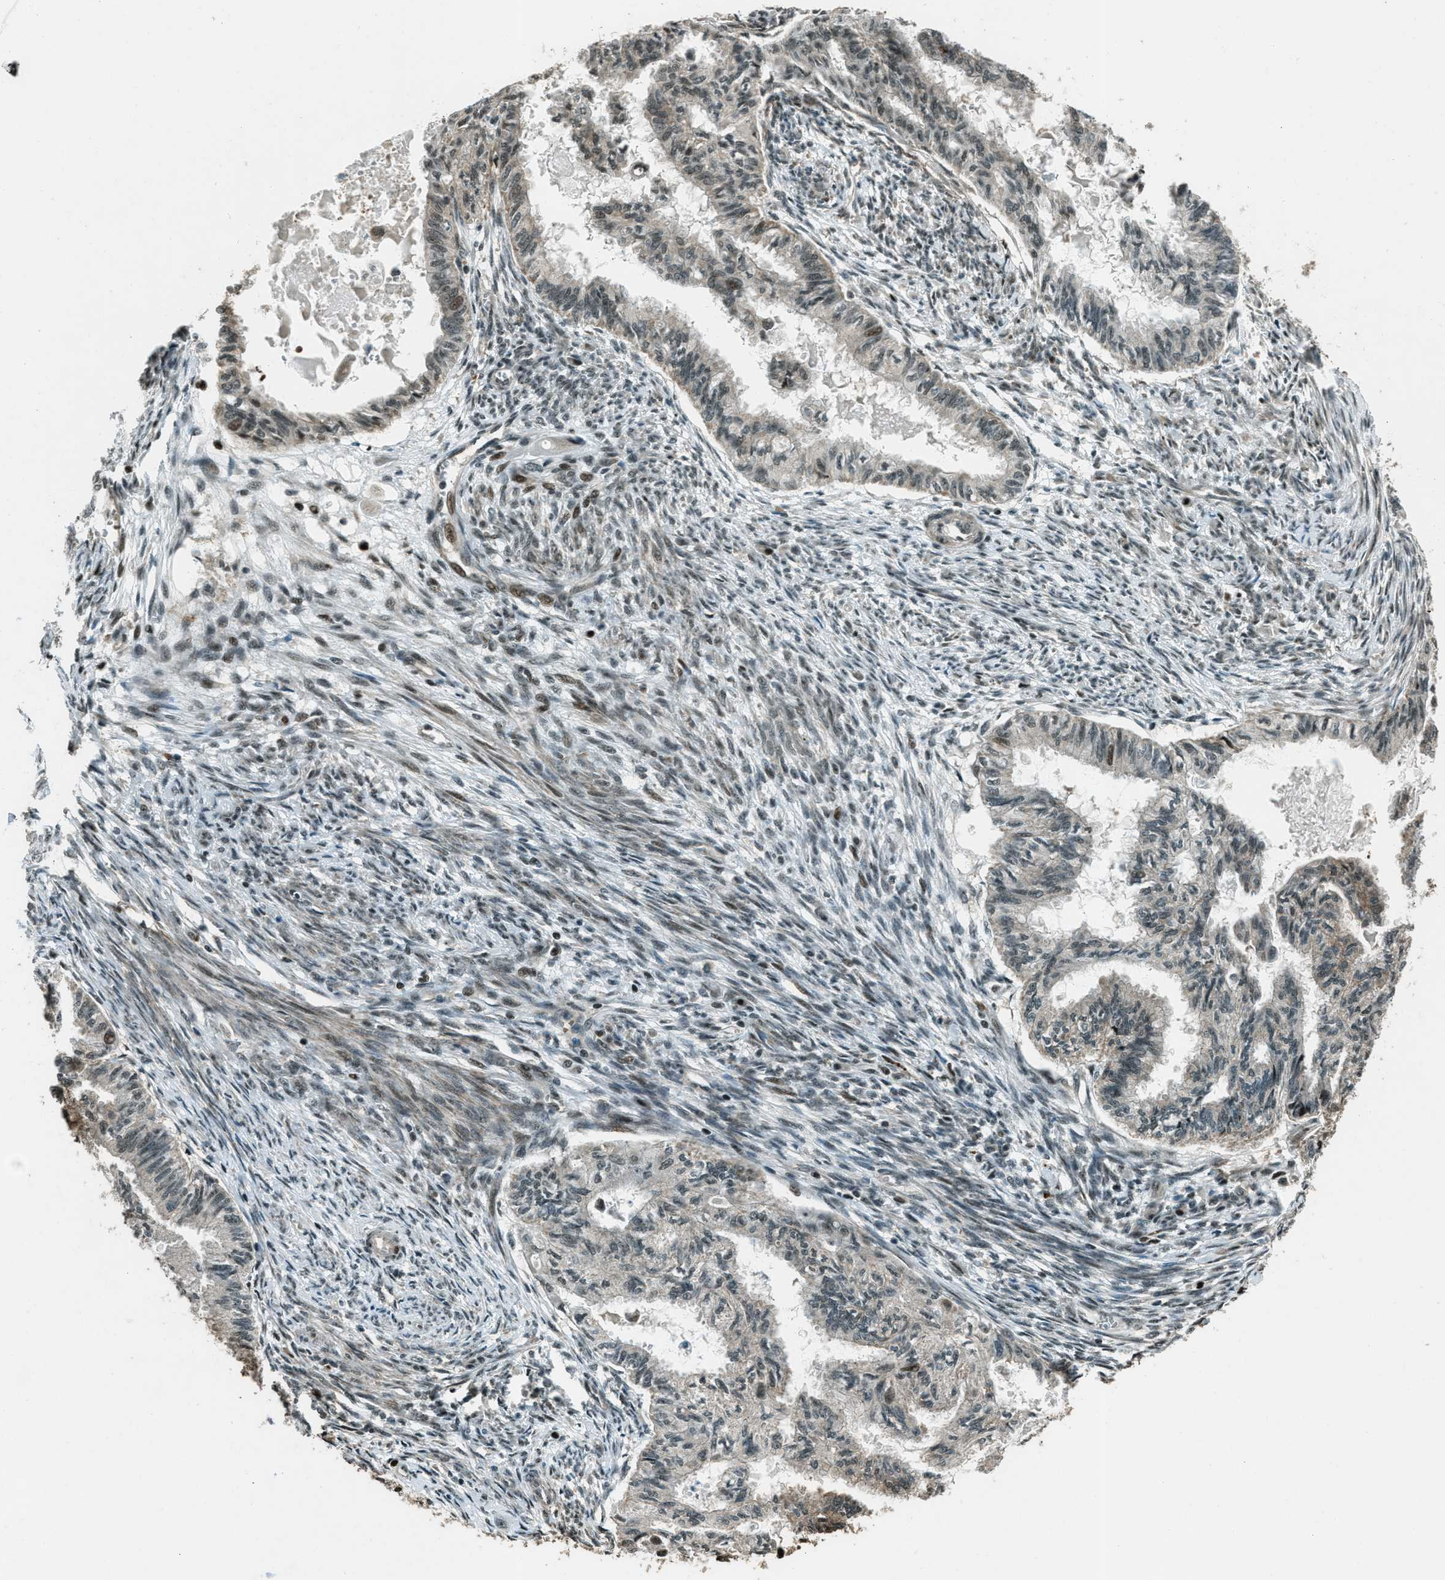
{"staining": {"intensity": "strong", "quantity": "<25%", "location": "nuclear"}, "tissue": "cervical cancer", "cell_type": "Tumor cells", "image_type": "cancer", "snomed": [{"axis": "morphology", "description": "Normal tissue, NOS"}, {"axis": "morphology", "description": "Adenocarcinoma, NOS"}, {"axis": "topography", "description": "Cervix"}, {"axis": "topography", "description": "Endometrium"}], "caption": "Brown immunohistochemical staining in human cervical cancer shows strong nuclear staining in approximately <25% of tumor cells.", "gene": "TARDBP", "patient": {"sex": "female", "age": 86}}